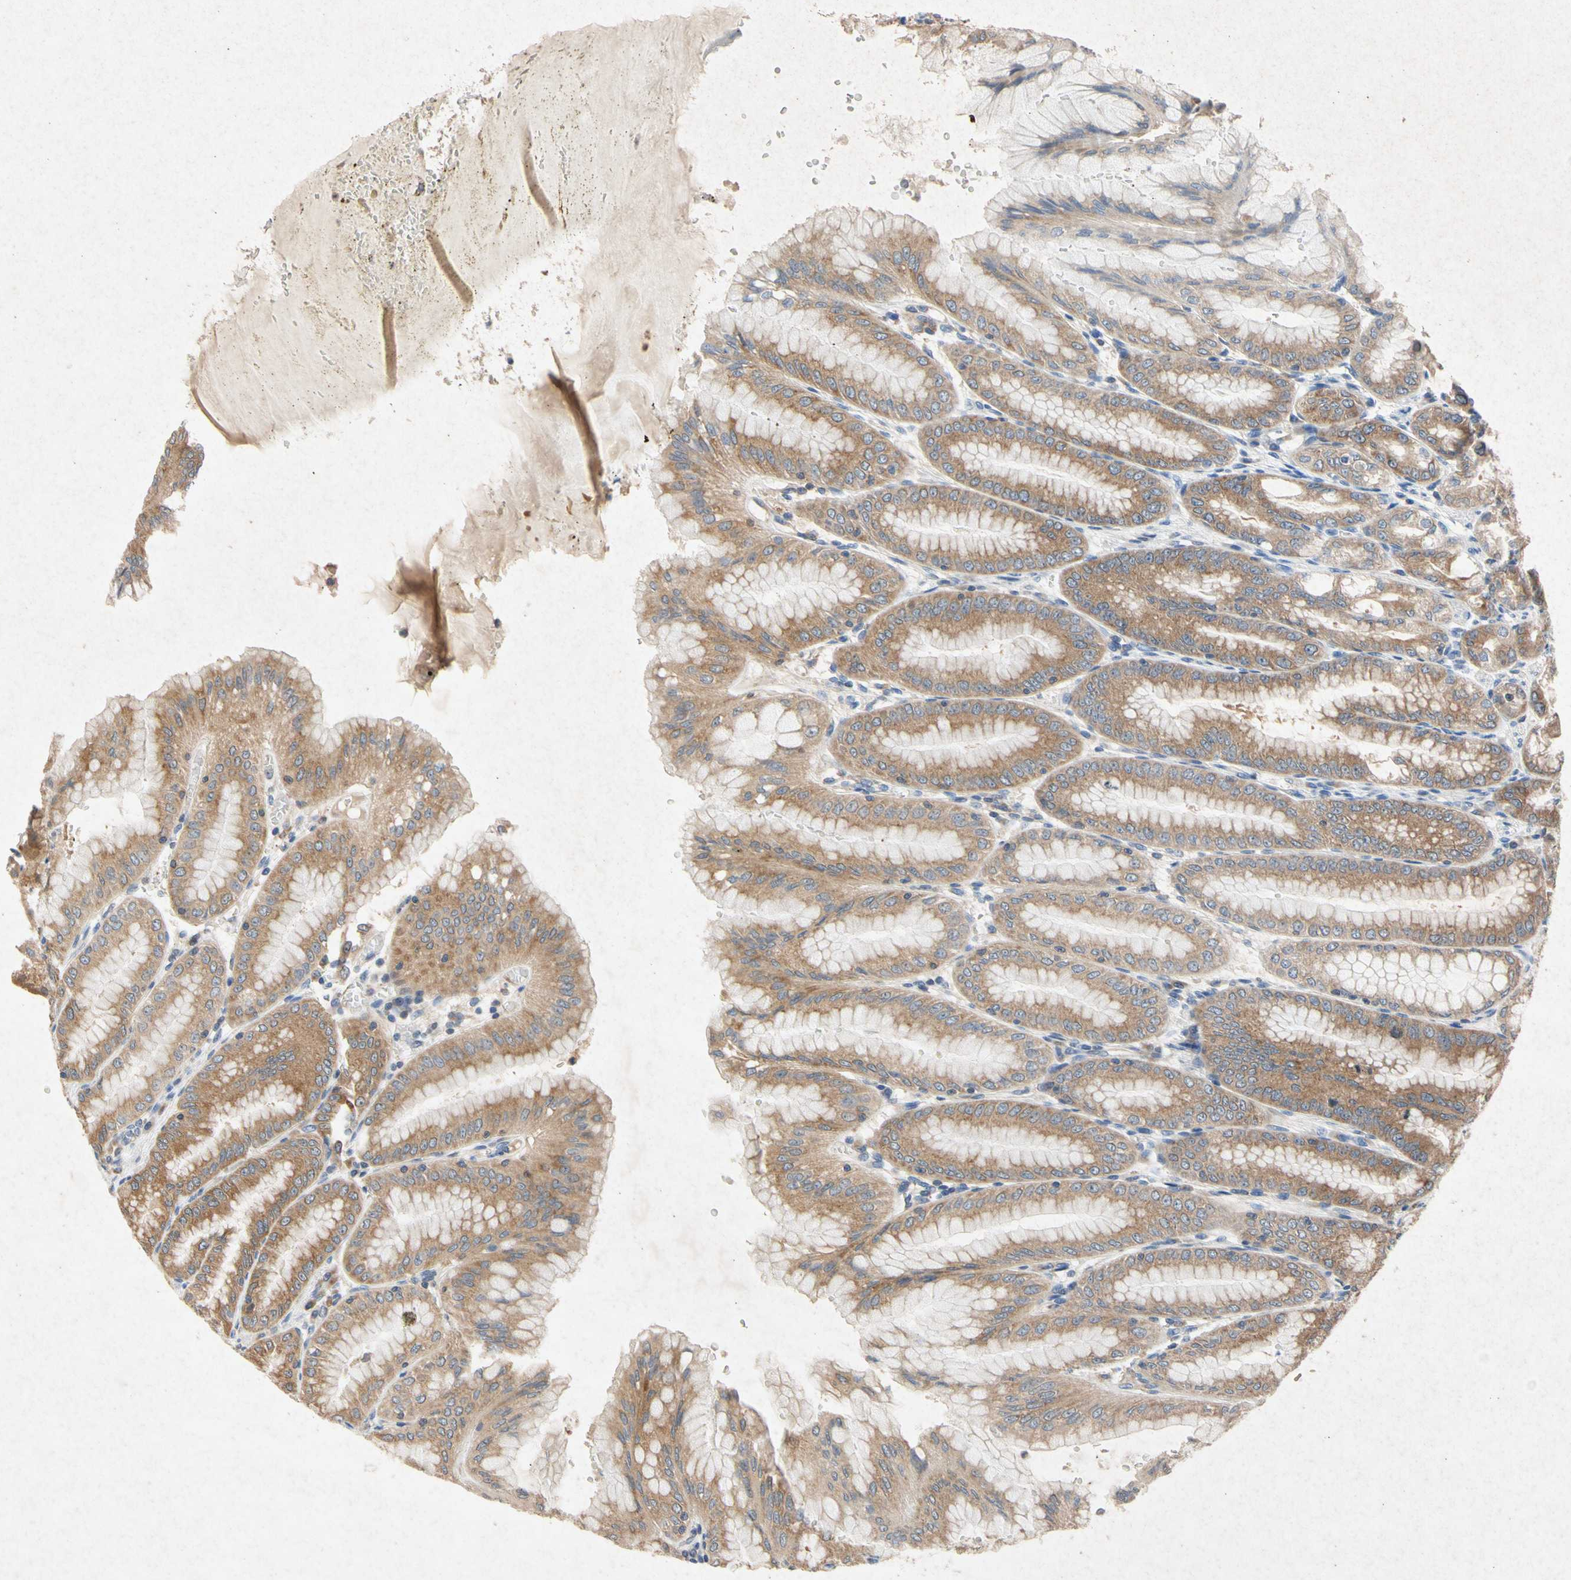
{"staining": {"intensity": "moderate", "quantity": ">75%", "location": "cytoplasmic/membranous"}, "tissue": "stomach", "cell_type": "Glandular cells", "image_type": "normal", "snomed": [{"axis": "morphology", "description": "Normal tissue, NOS"}, {"axis": "topography", "description": "Stomach, lower"}], "caption": "This photomicrograph displays immunohistochemistry staining of benign stomach, with medium moderate cytoplasmic/membranous staining in about >75% of glandular cells.", "gene": "RPS6KA1", "patient": {"sex": "male", "age": 71}}